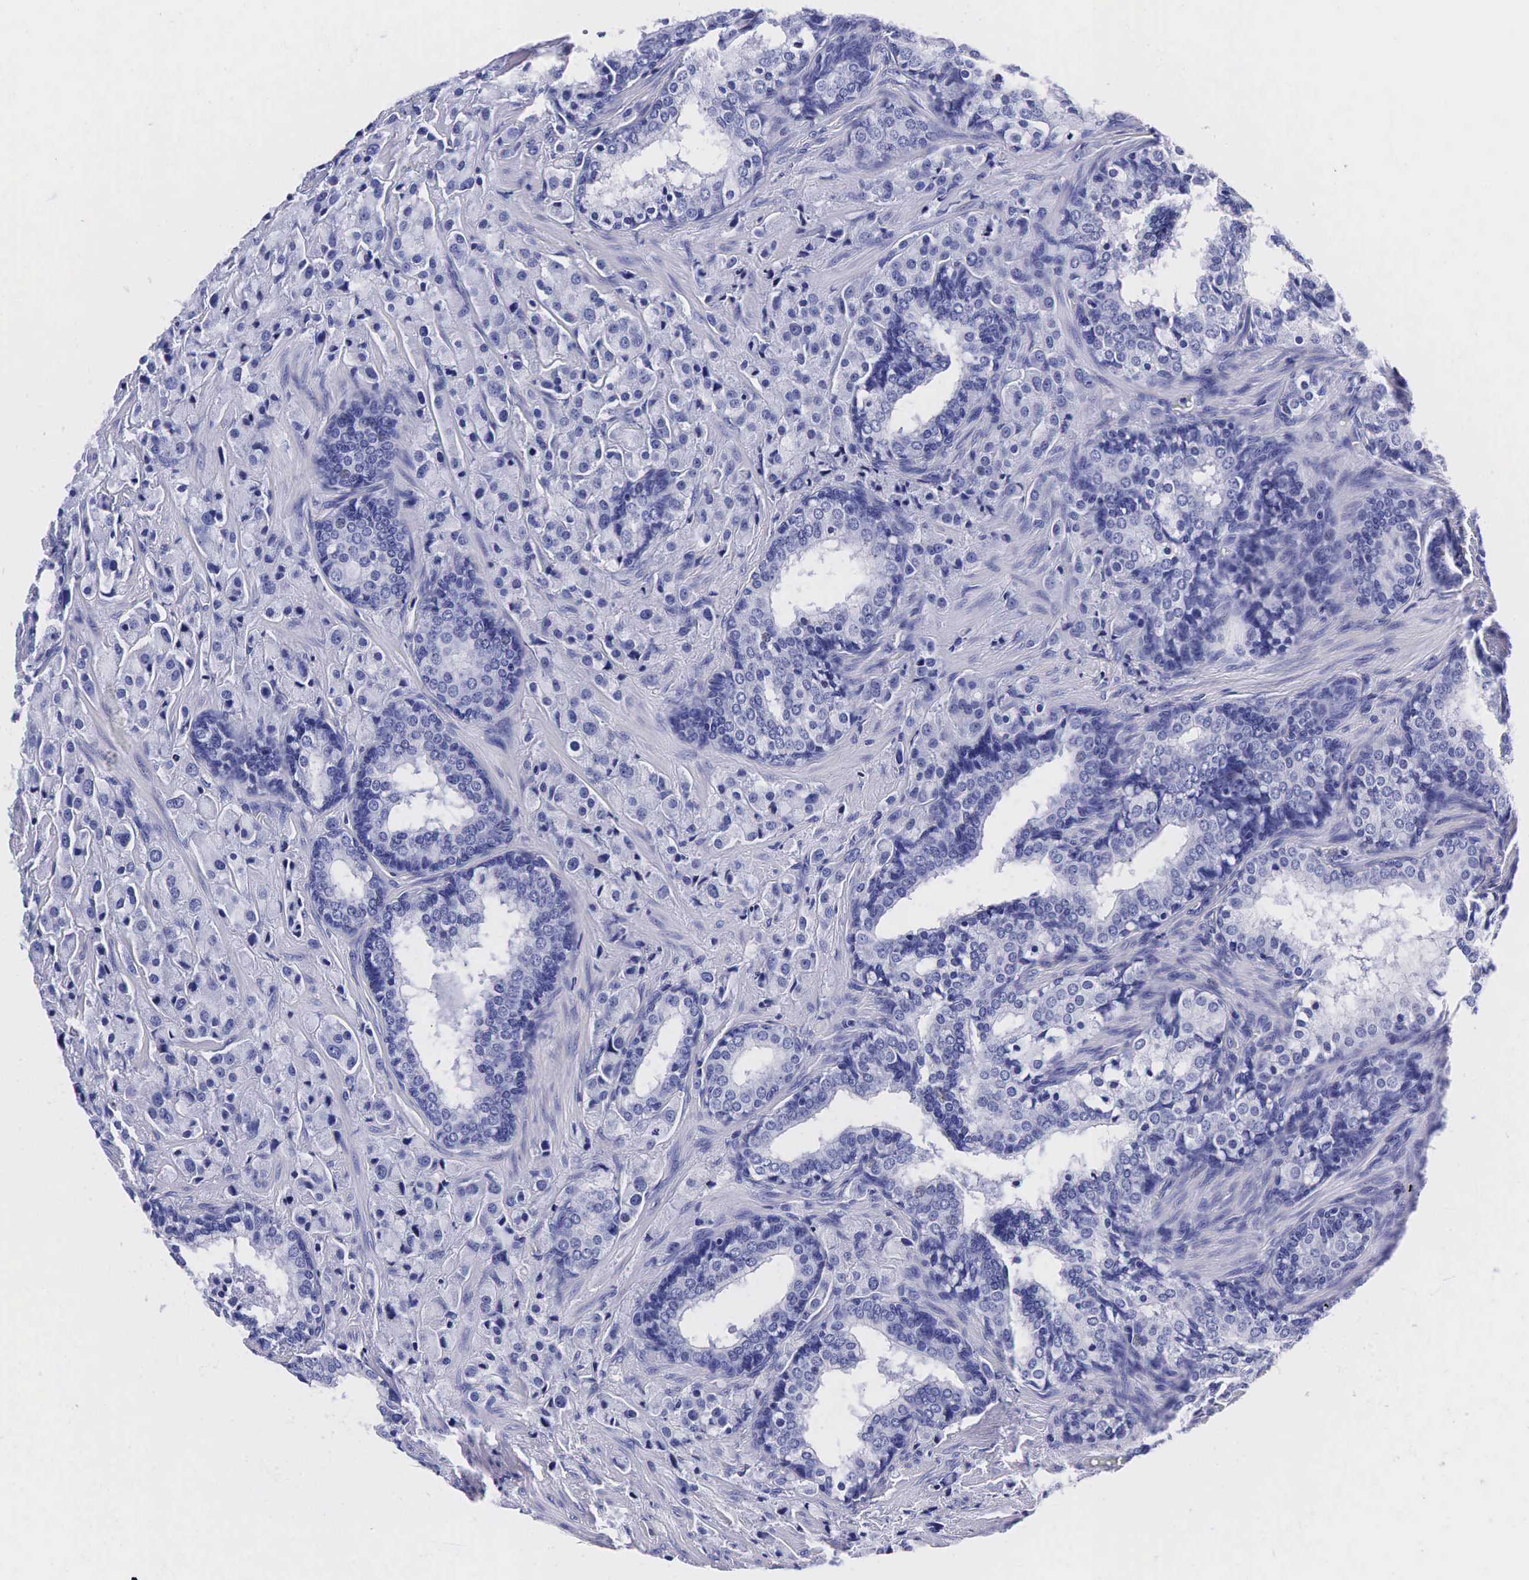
{"staining": {"intensity": "negative", "quantity": "none", "location": "none"}, "tissue": "prostate cancer", "cell_type": "Tumor cells", "image_type": "cancer", "snomed": [{"axis": "morphology", "description": "Adenocarcinoma, Medium grade"}, {"axis": "topography", "description": "Prostate"}], "caption": "Protein analysis of adenocarcinoma (medium-grade) (prostate) shows no significant positivity in tumor cells.", "gene": "TG", "patient": {"sex": "male", "age": 70}}